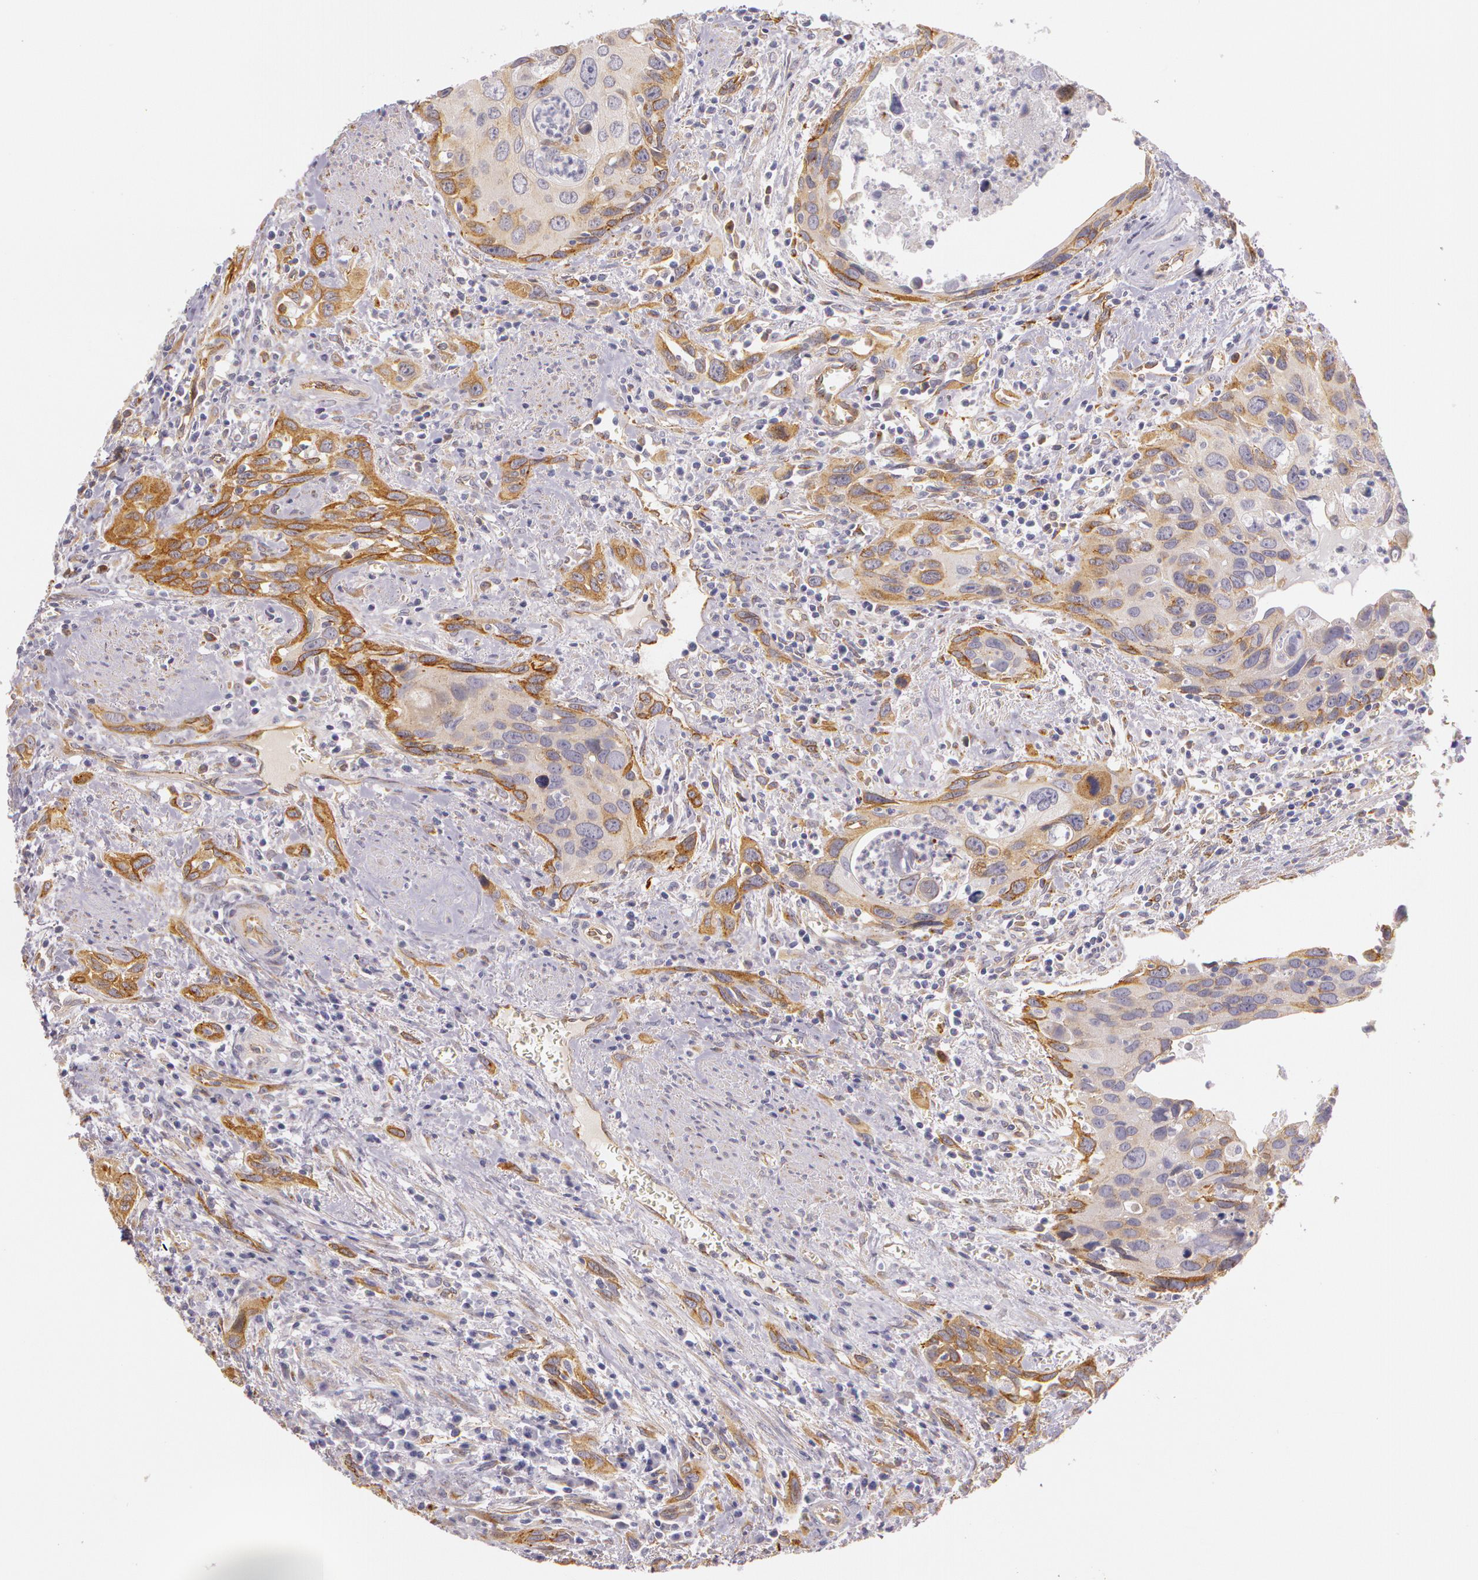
{"staining": {"intensity": "moderate", "quantity": ">75%", "location": "cytoplasmic/membranous"}, "tissue": "urothelial cancer", "cell_type": "Tumor cells", "image_type": "cancer", "snomed": [{"axis": "morphology", "description": "Urothelial carcinoma, High grade"}, {"axis": "topography", "description": "Urinary bladder"}], "caption": "A high-resolution photomicrograph shows IHC staining of urothelial cancer, which reveals moderate cytoplasmic/membranous staining in about >75% of tumor cells.", "gene": "APP", "patient": {"sex": "male", "age": 71}}